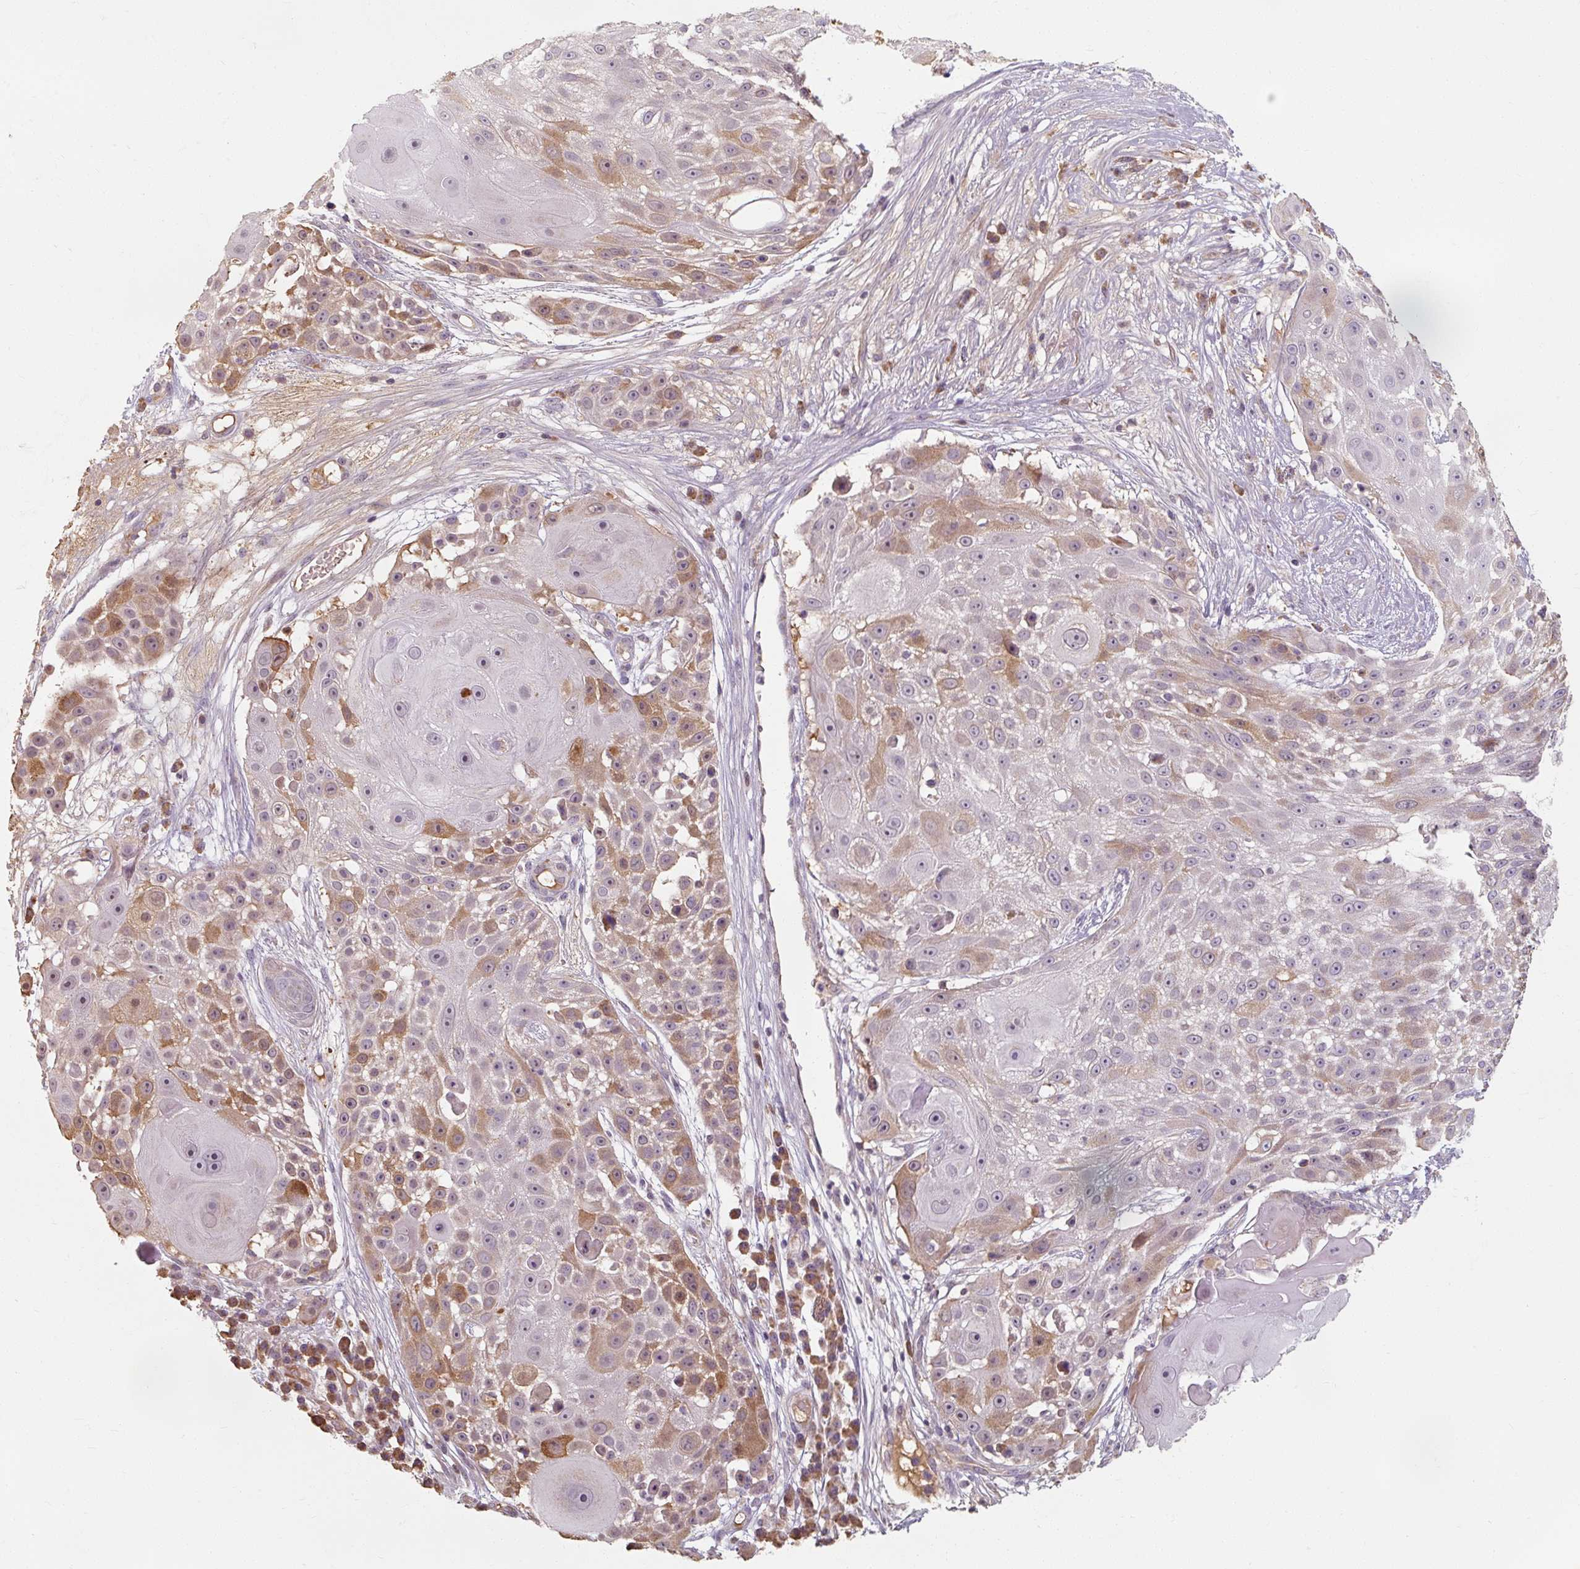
{"staining": {"intensity": "moderate", "quantity": "<25%", "location": "cytoplasmic/membranous"}, "tissue": "skin cancer", "cell_type": "Tumor cells", "image_type": "cancer", "snomed": [{"axis": "morphology", "description": "Squamous cell carcinoma, NOS"}, {"axis": "topography", "description": "Skin"}], "caption": "Moderate cytoplasmic/membranous positivity for a protein is seen in approximately <25% of tumor cells of squamous cell carcinoma (skin) using immunohistochemistry.", "gene": "TSEN54", "patient": {"sex": "female", "age": 86}}